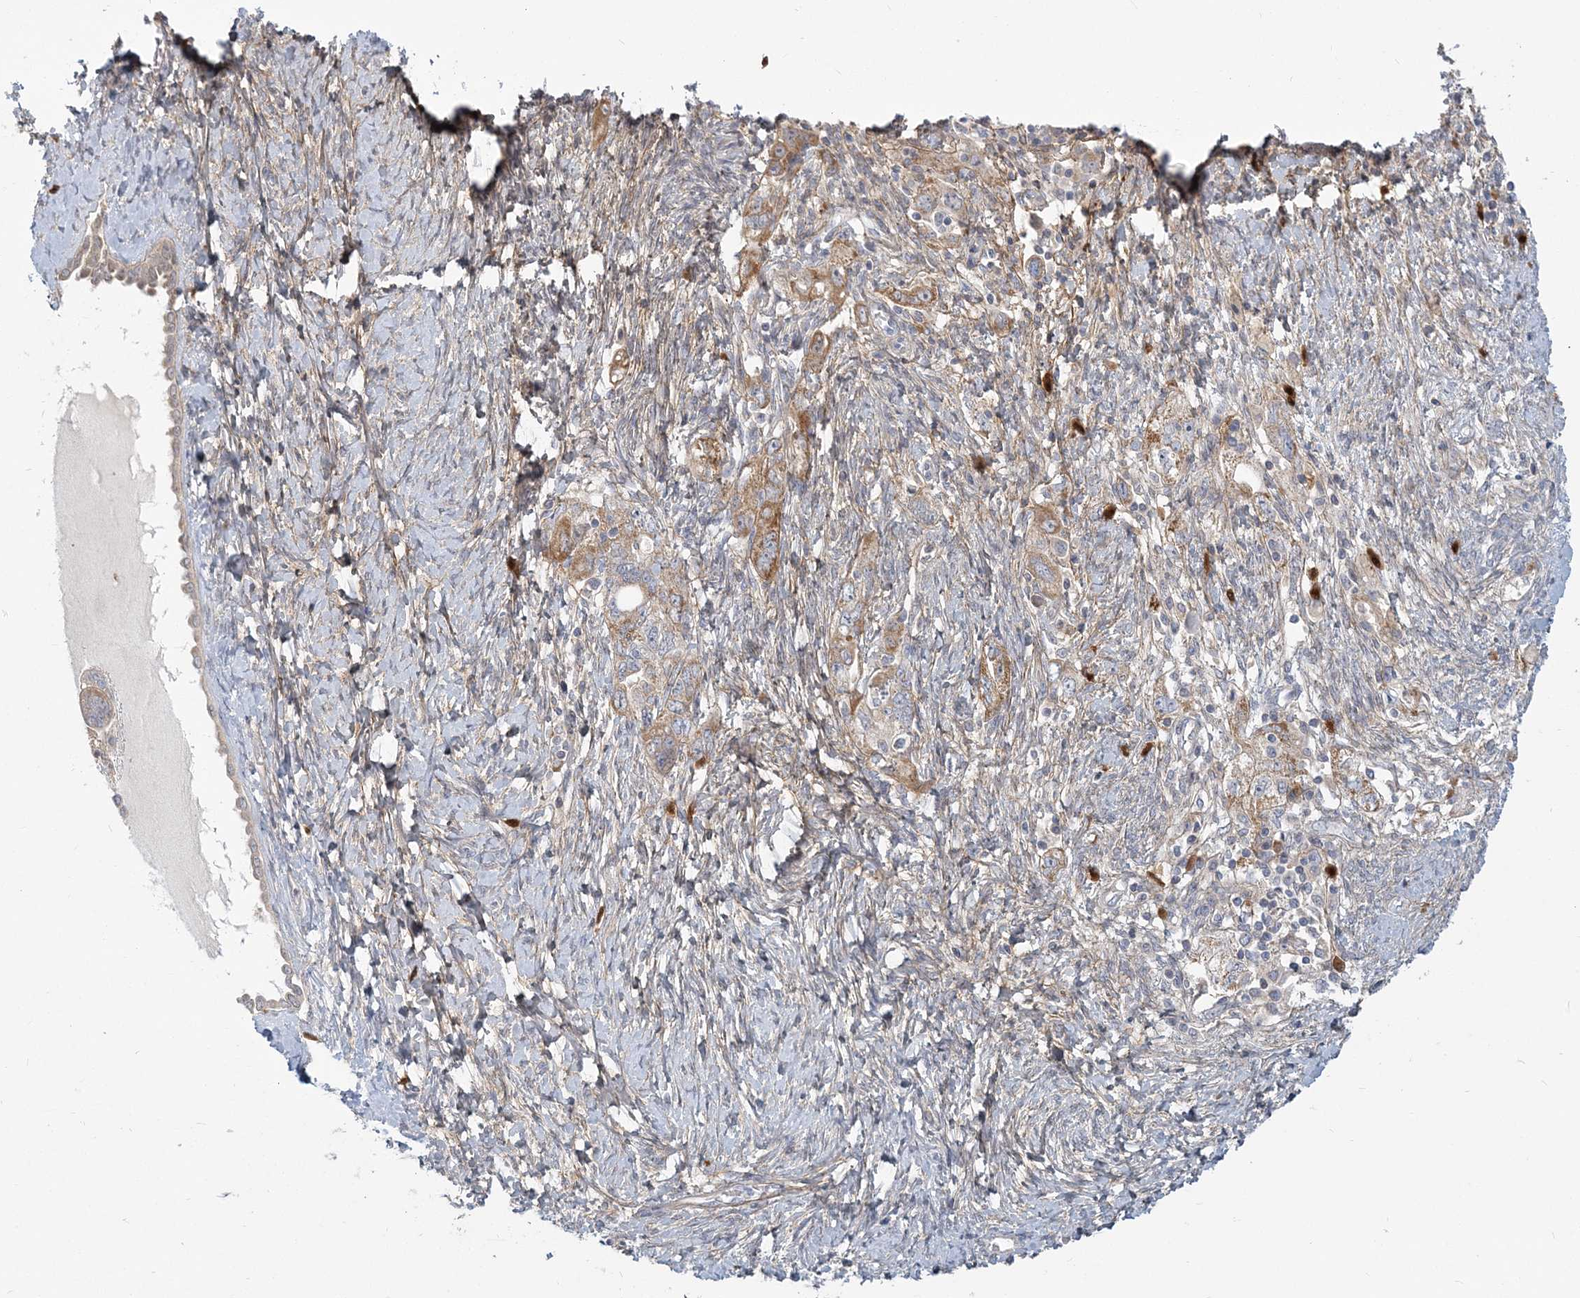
{"staining": {"intensity": "moderate", "quantity": "<25%", "location": "cytoplasmic/membranous"}, "tissue": "ovarian cancer", "cell_type": "Tumor cells", "image_type": "cancer", "snomed": [{"axis": "morphology", "description": "Carcinoma, NOS"}, {"axis": "morphology", "description": "Cystadenocarcinoma, serous, NOS"}, {"axis": "topography", "description": "Ovary"}], "caption": "Serous cystadenocarcinoma (ovarian) stained with DAB immunohistochemistry (IHC) reveals low levels of moderate cytoplasmic/membranous positivity in about <25% of tumor cells. The protein is shown in brown color, while the nuclei are stained blue.", "gene": "GMPPA", "patient": {"sex": "female", "age": 69}}